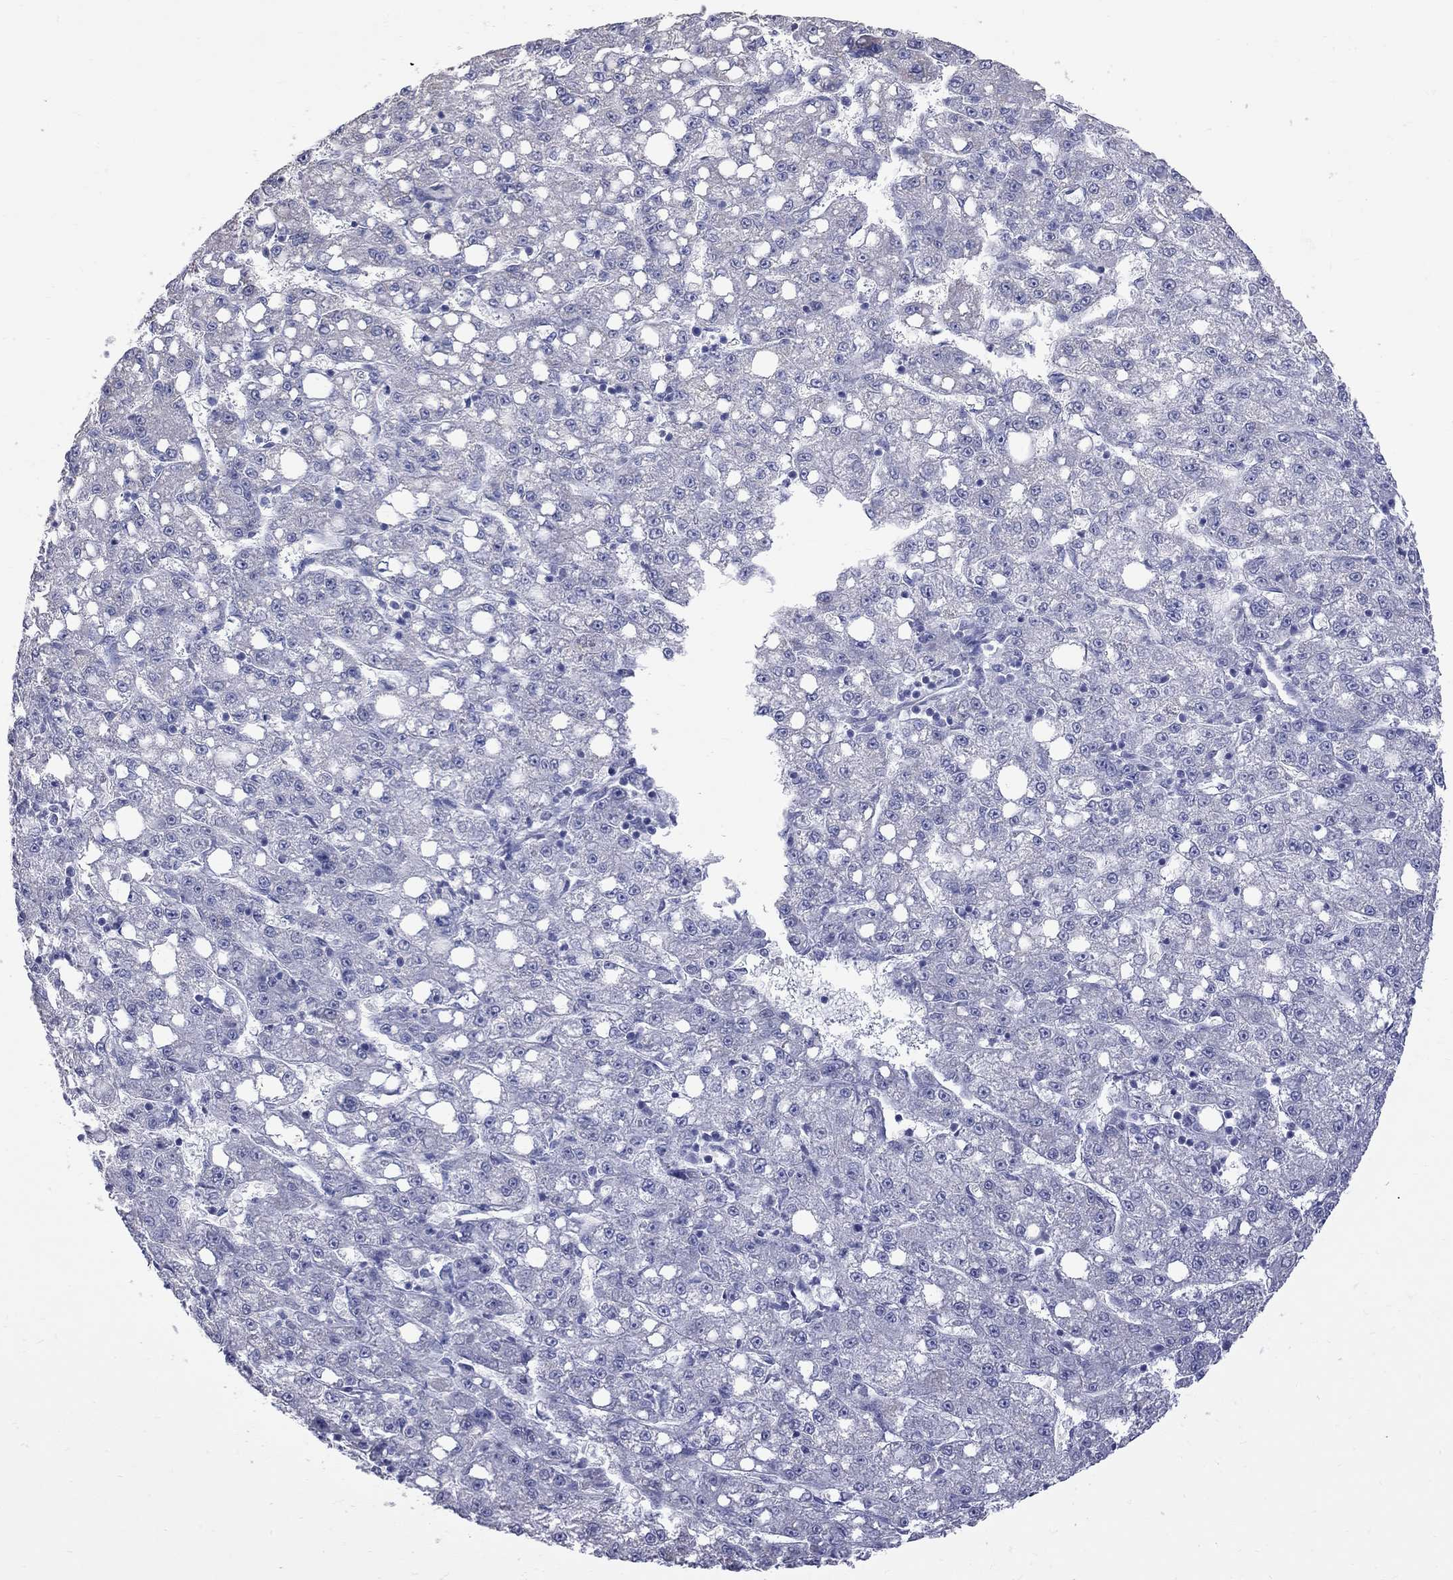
{"staining": {"intensity": "negative", "quantity": "none", "location": "none"}, "tissue": "liver cancer", "cell_type": "Tumor cells", "image_type": "cancer", "snomed": [{"axis": "morphology", "description": "Carcinoma, Hepatocellular, NOS"}, {"axis": "topography", "description": "Liver"}], "caption": "Immunohistochemistry of human liver cancer demonstrates no positivity in tumor cells.", "gene": "KCND2", "patient": {"sex": "female", "age": 65}}